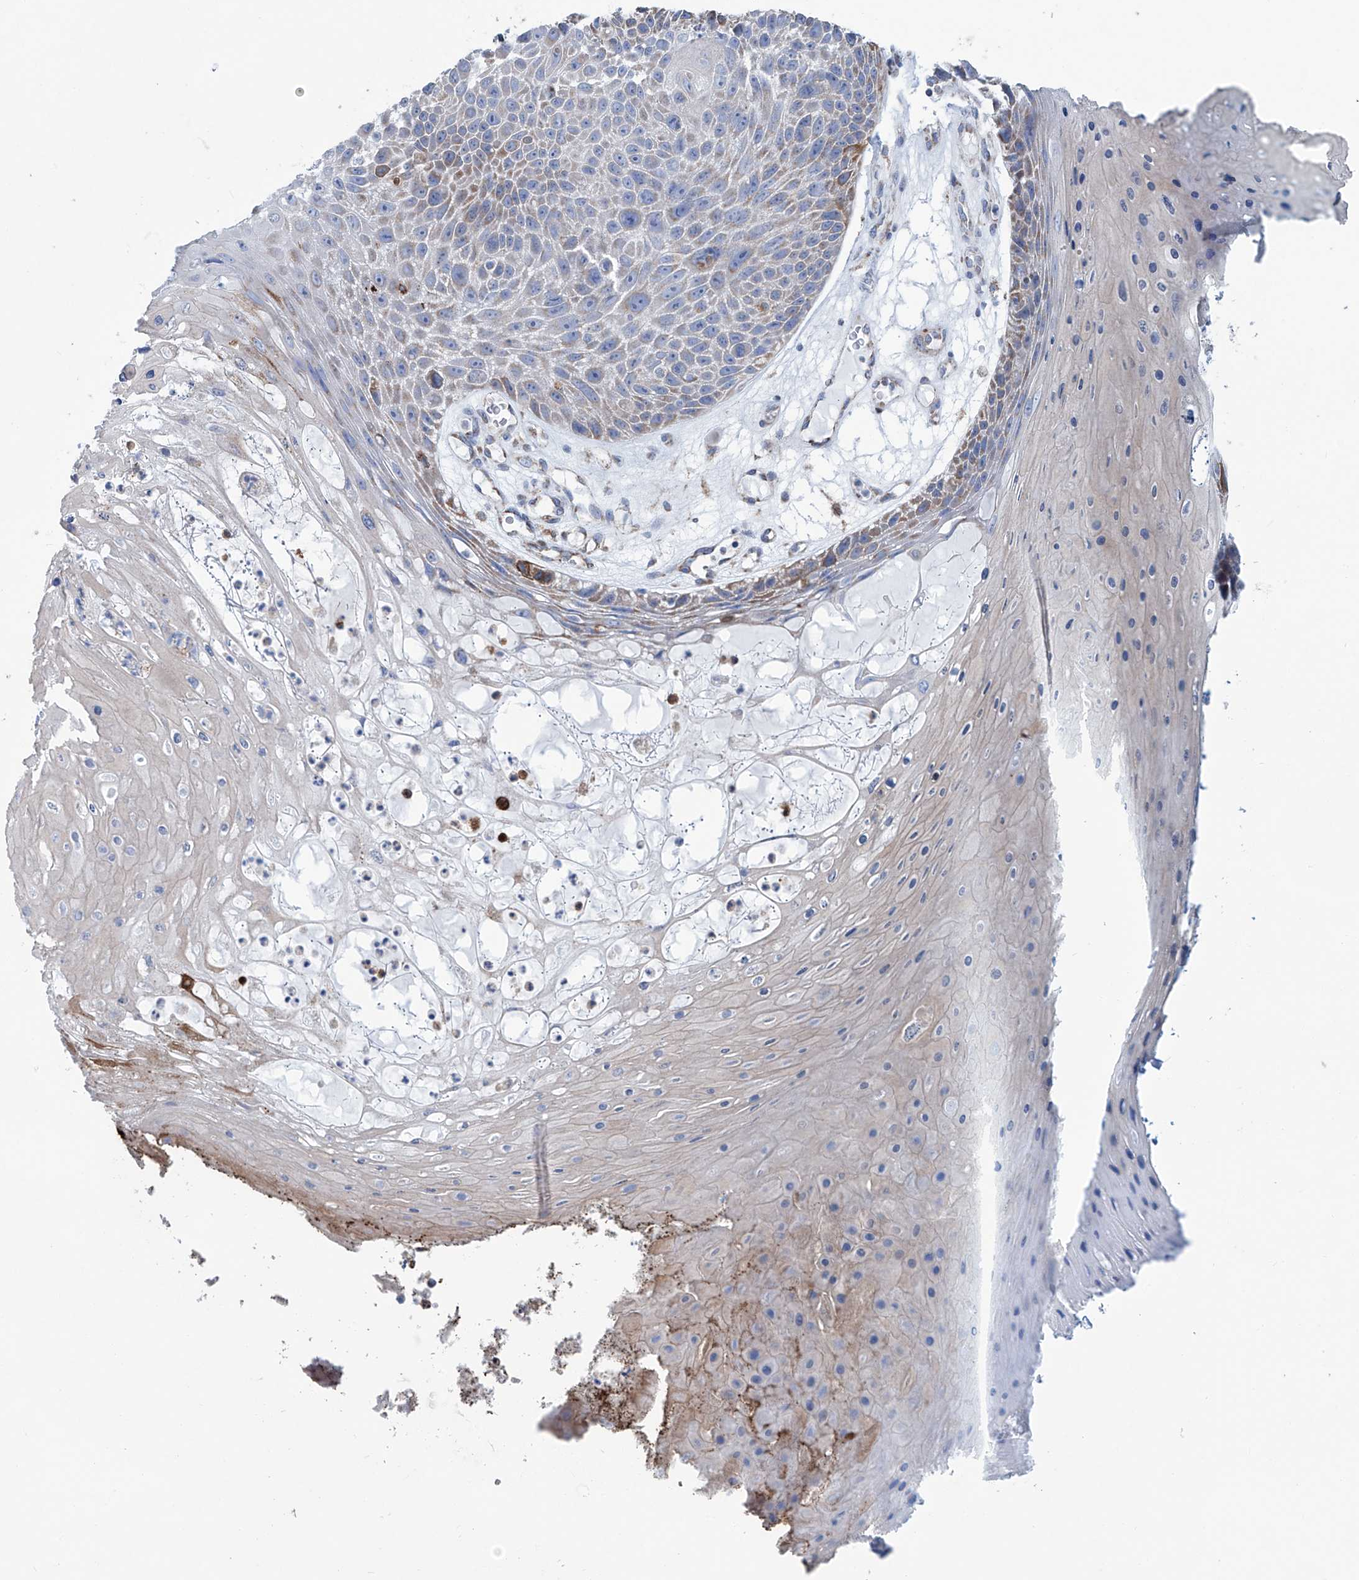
{"staining": {"intensity": "moderate", "quantity": "25%-75%", "location": "cytoplasmic/membranous"}, "tissue": "skin cancer", "cell_type": "Tumor cells", "image_type": "cancer", "snomed": [{"axis": "morphology", "description": "Squamous cell carcinoma, NOS"}, {"axis": "topography", "description": "Skin"}], "caption": "Protein expression analysis of skin squamous cell carcinoma reveals moderate cytoplasmic/membranous expression in approximately 25%-75% of tumor cells.", "gene": "ALDH6A1", "patient": {"sex": "female", "age": 88}}